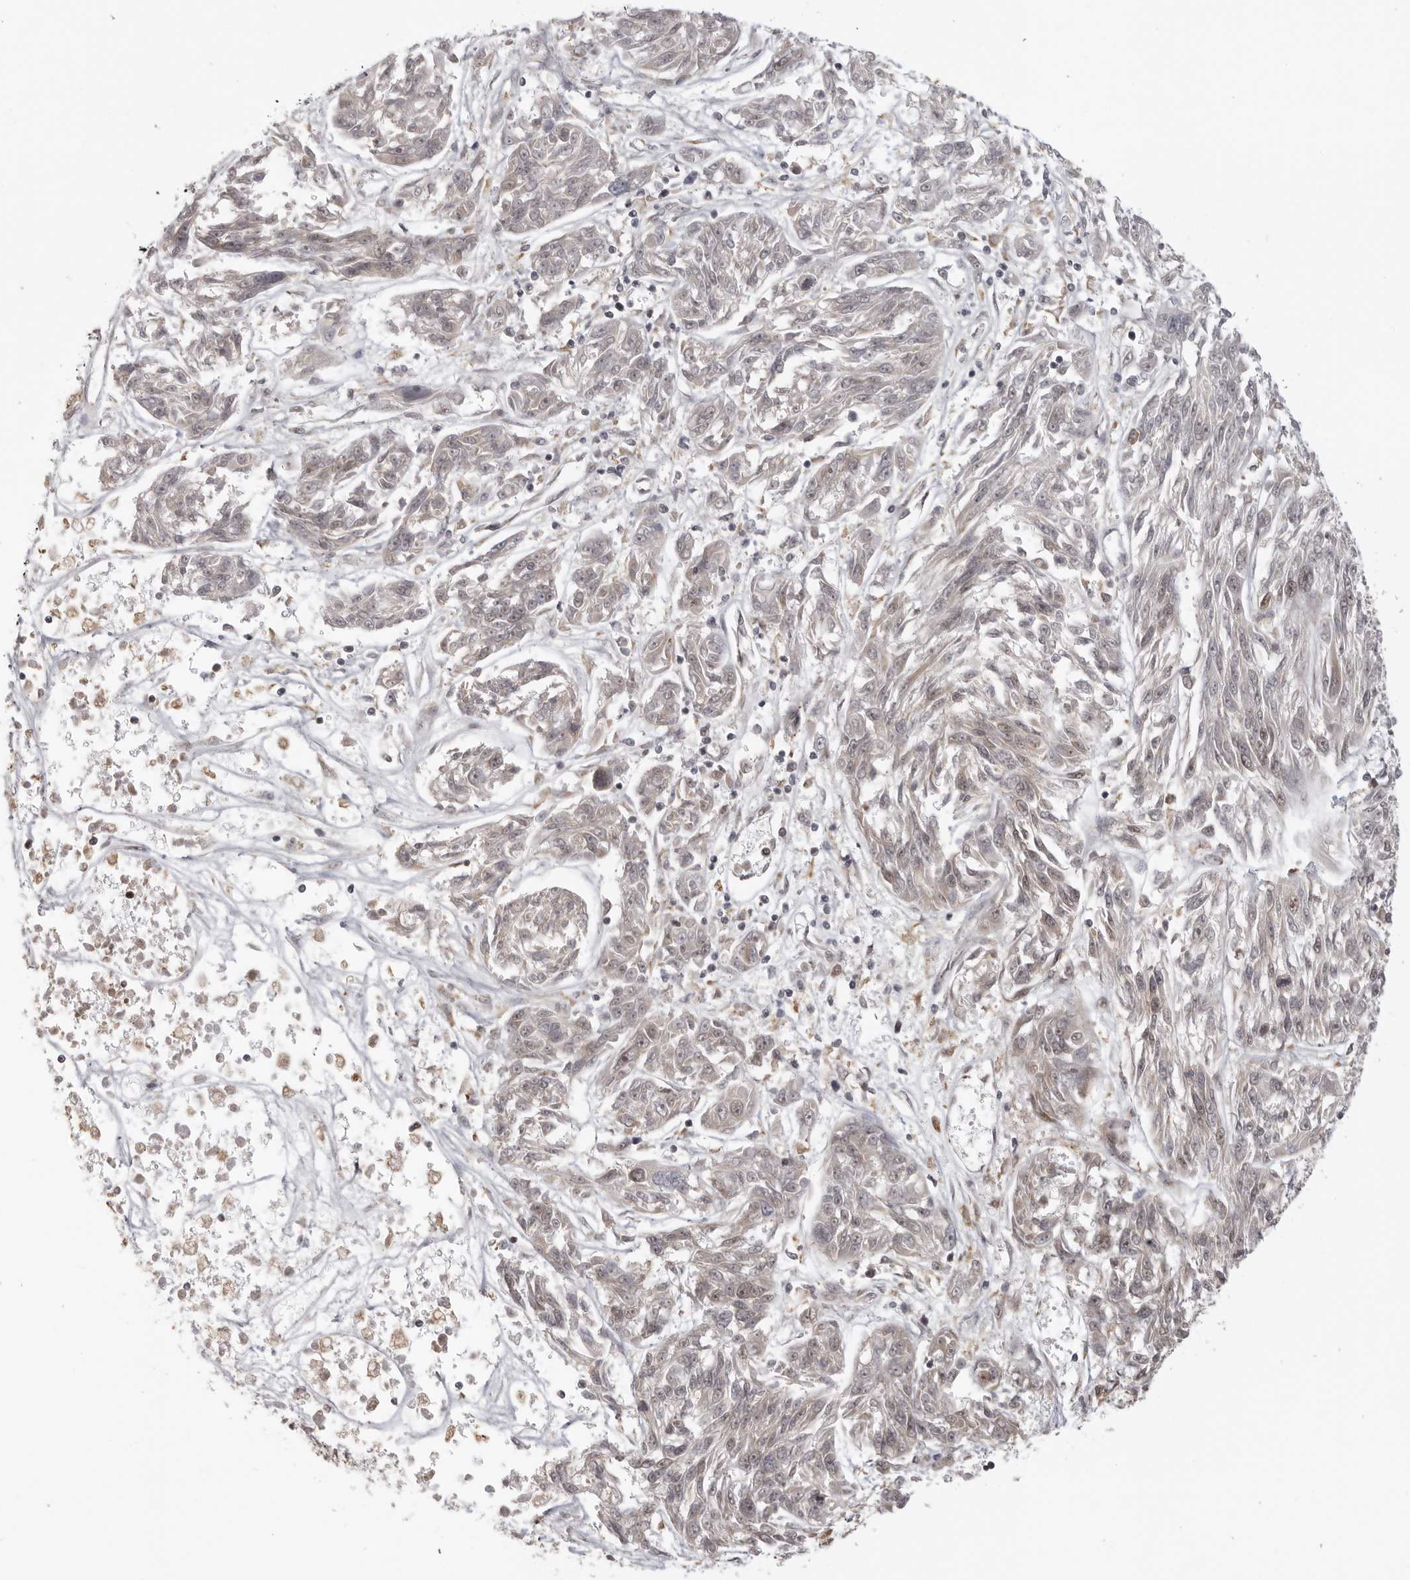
{"staining": {"intensity": "negative", "quantity": "none", "location": "none"}, "tissue": "melanoma", "cell_type": "Tumor cells", "image_type": "cancer", "snomed": [{"axis": "morphology", "description": "Malignant melanoma, NOS"}, {"axis": "topography", "description": "Skin"}], "caption": "Malignant melanoma stained for a protein using IHC demonstrates no expression tumor cells.", "gene": "ISG20L2", "patient": {"sex": "male", "age": 53}}